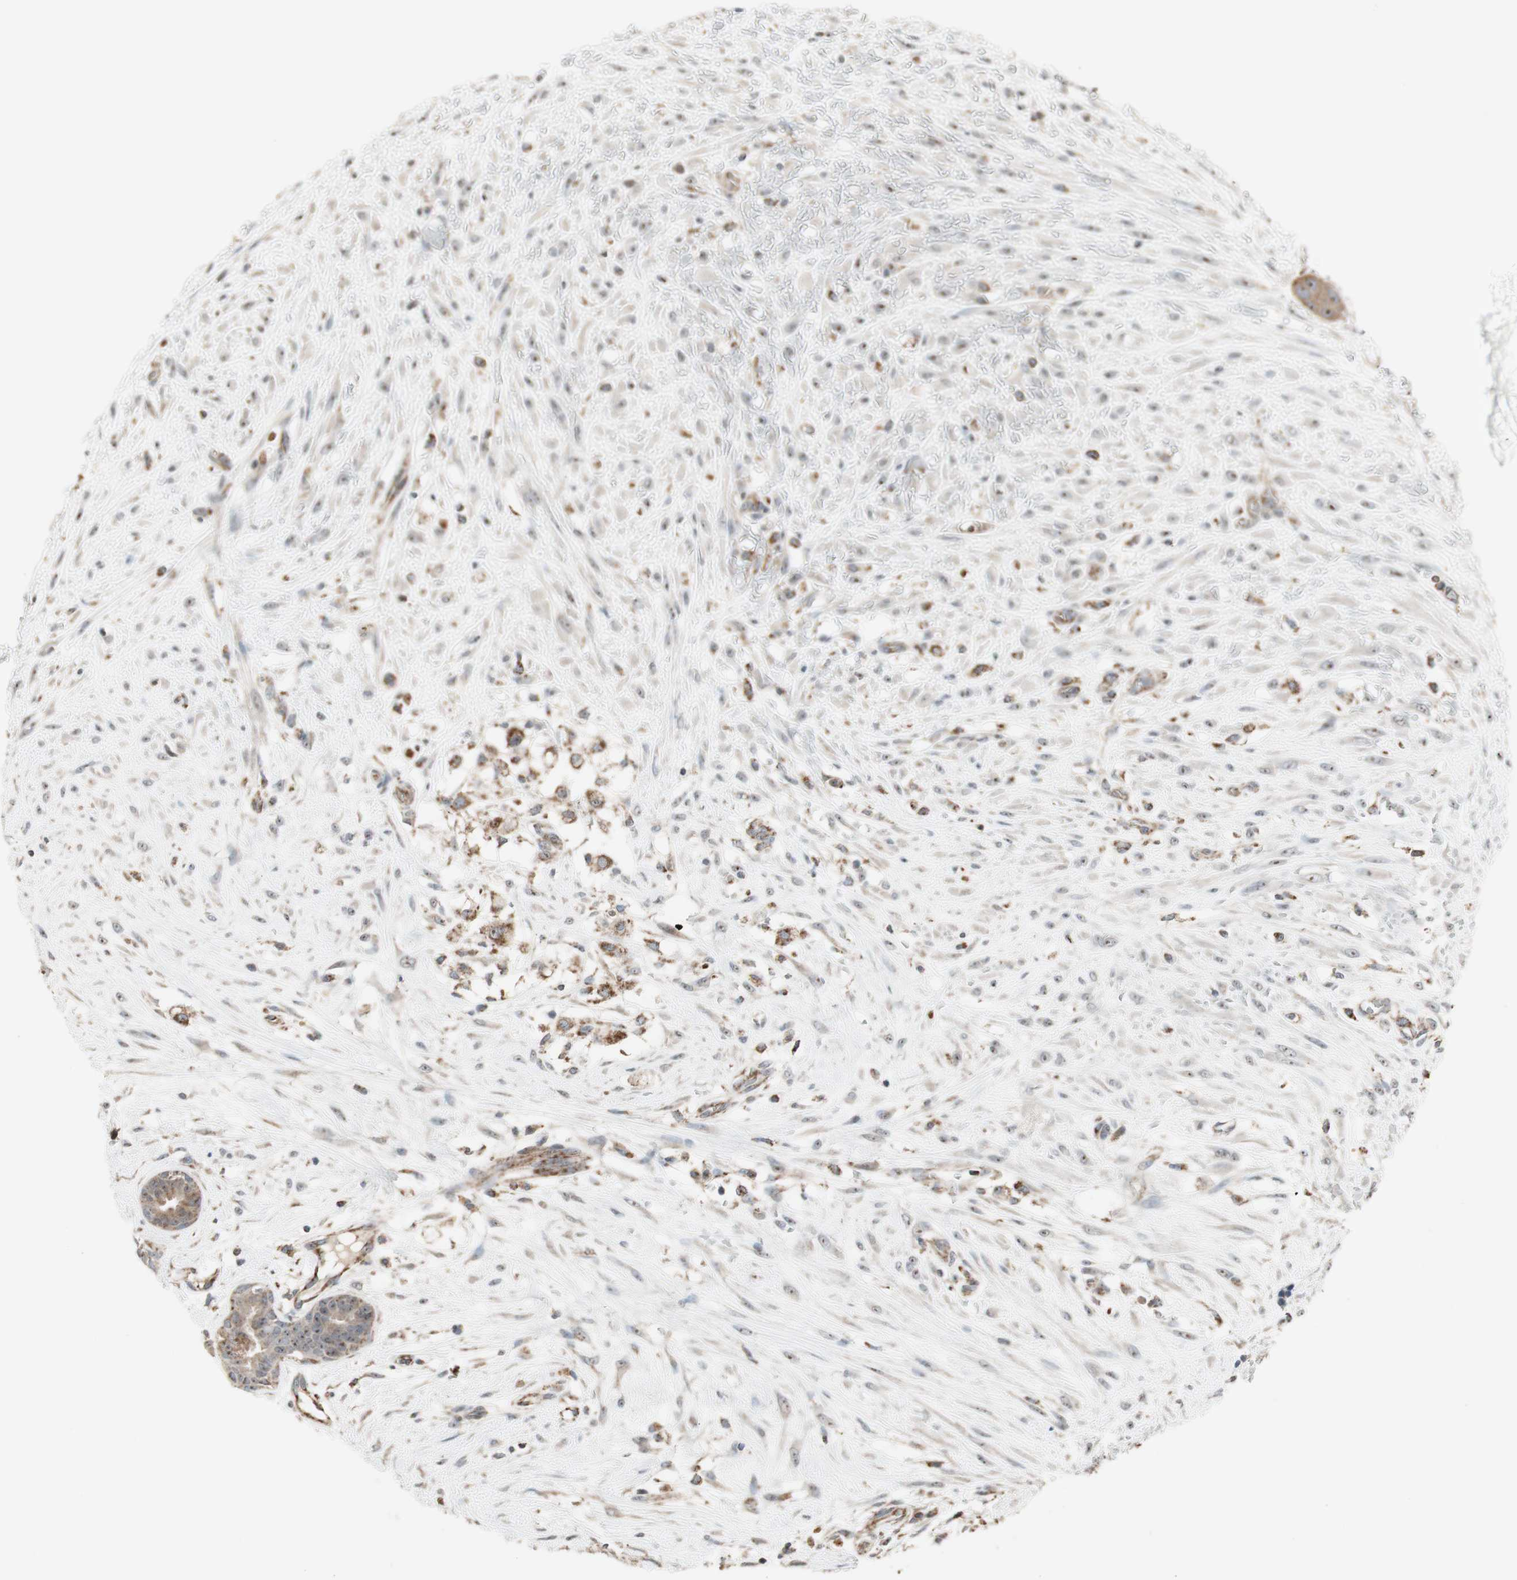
{"staining": {"intensity": "weak", "quantity": ">75%", "location": "cytoplasmic/membranous"}, "tissue": "breast cancer", "cell_type": "Tumor cells", "image_type": "cancer", "snomed": [{"axis": "morphology", "description": "Duct carcinoma"}, {"axis": "topography", "description": "Breast"}], "caption": "Human breast invasive ductal carcinoma stained with a brown dye demonstrates weak cytoplasmic/membranous positive positivity in about >75% of tumor cells.", "gene": "CPT1A", "patient": {"sex": "female", "age": 40}}